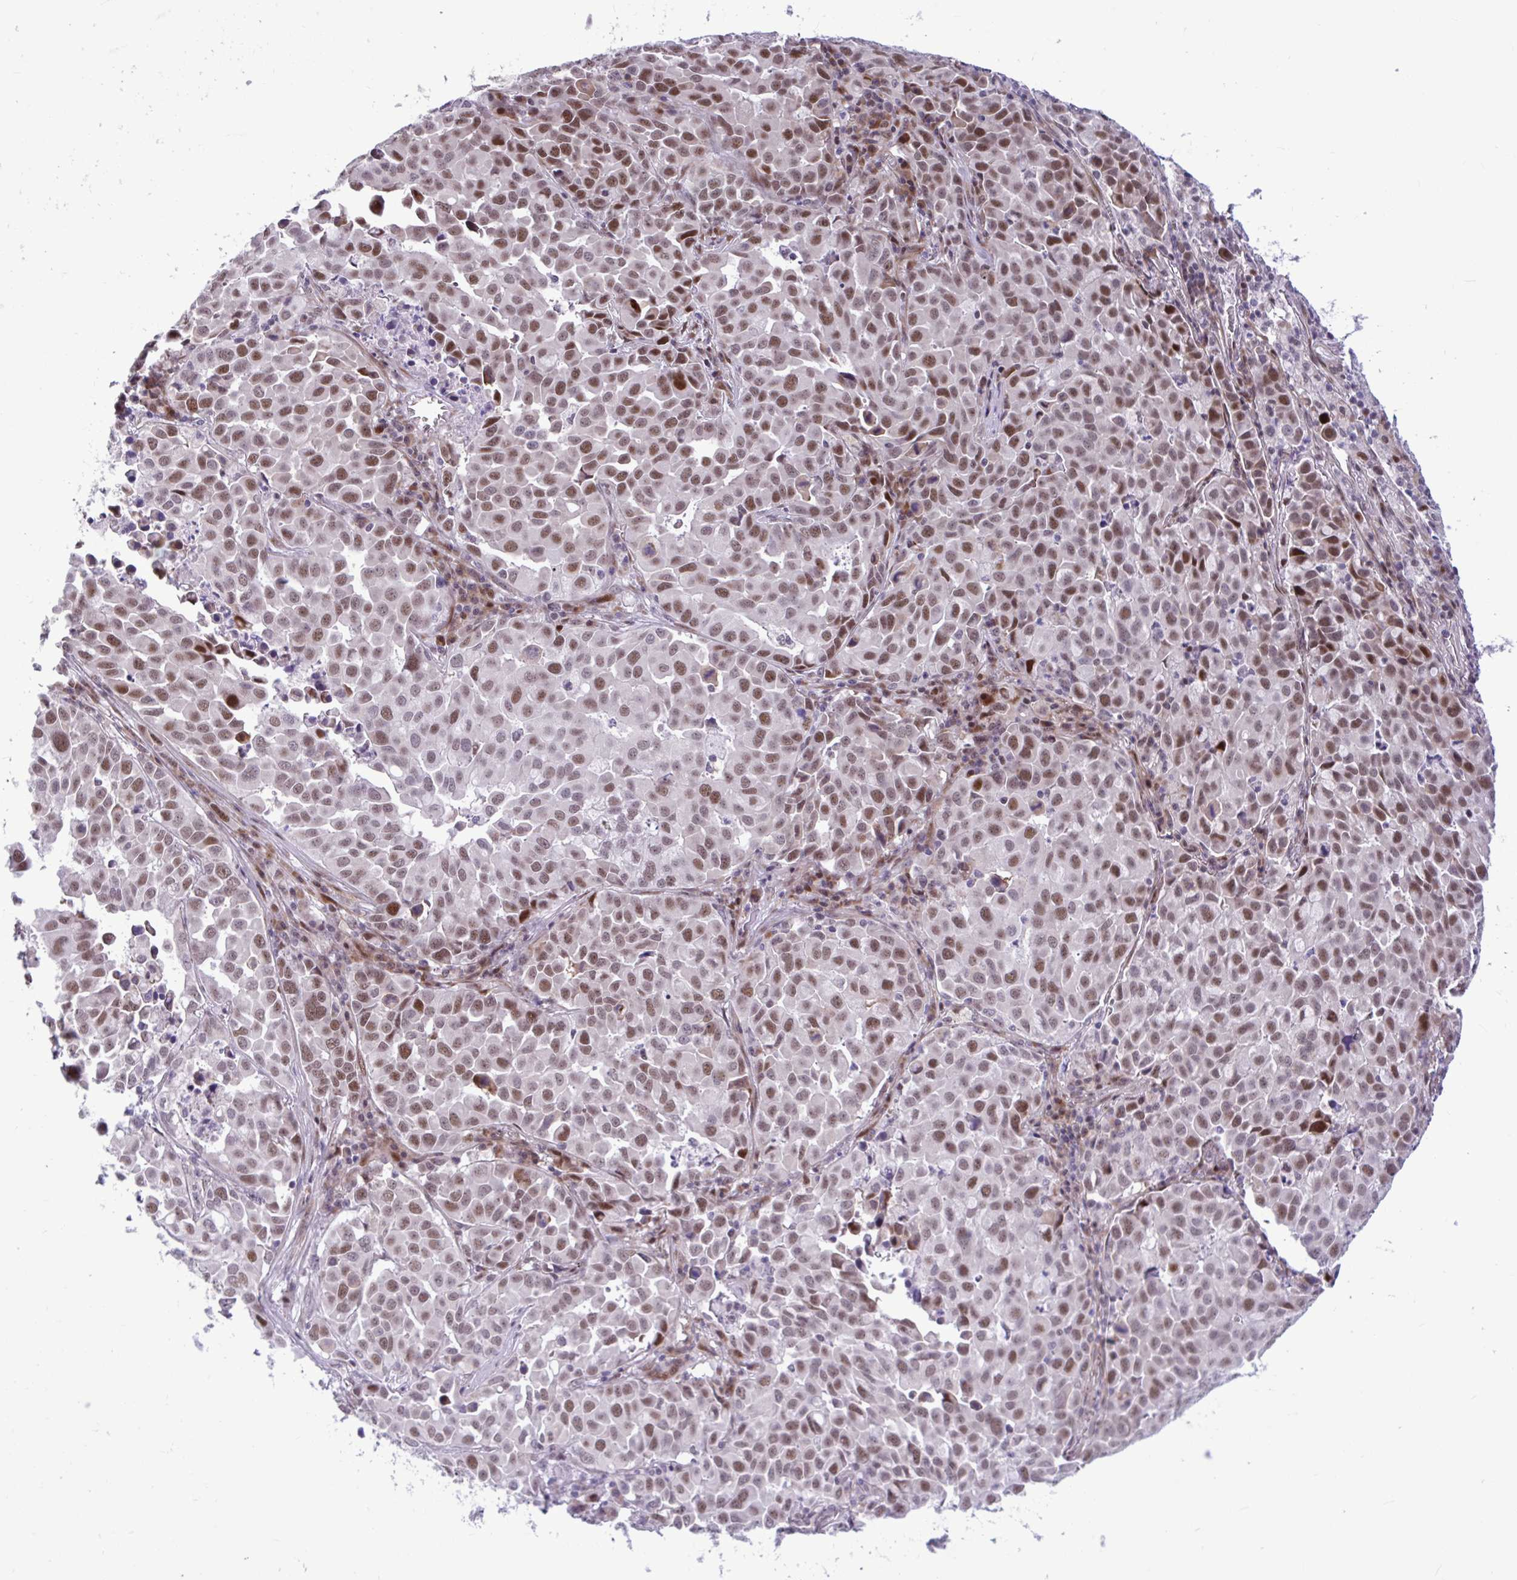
{"staining": {"intensity": "moderate", "quantity": ">75%", "location": "nuclear"}, "tissue": "lung cancer", "cell_type": "Tumor cells", "image_type": "cancer", "snomed": [{"axis": "morphology", "description": "Adenocarcinoma, NOS"}, {"axis": "morphology", "description": "Adenocarcinoma, metastatic, NOS"}, {"axis": "topography", "description": "Lymph node"}, {"axis": "topography", "description": "Lung"}], "caption": "An image of human metastatic adenocarcinoma (lung) stained for a protein demonstrates moderate nuclear brown staining in tumor cells.", "gene": "RBL1", "patient": {"sex": "female", "age": 65}}